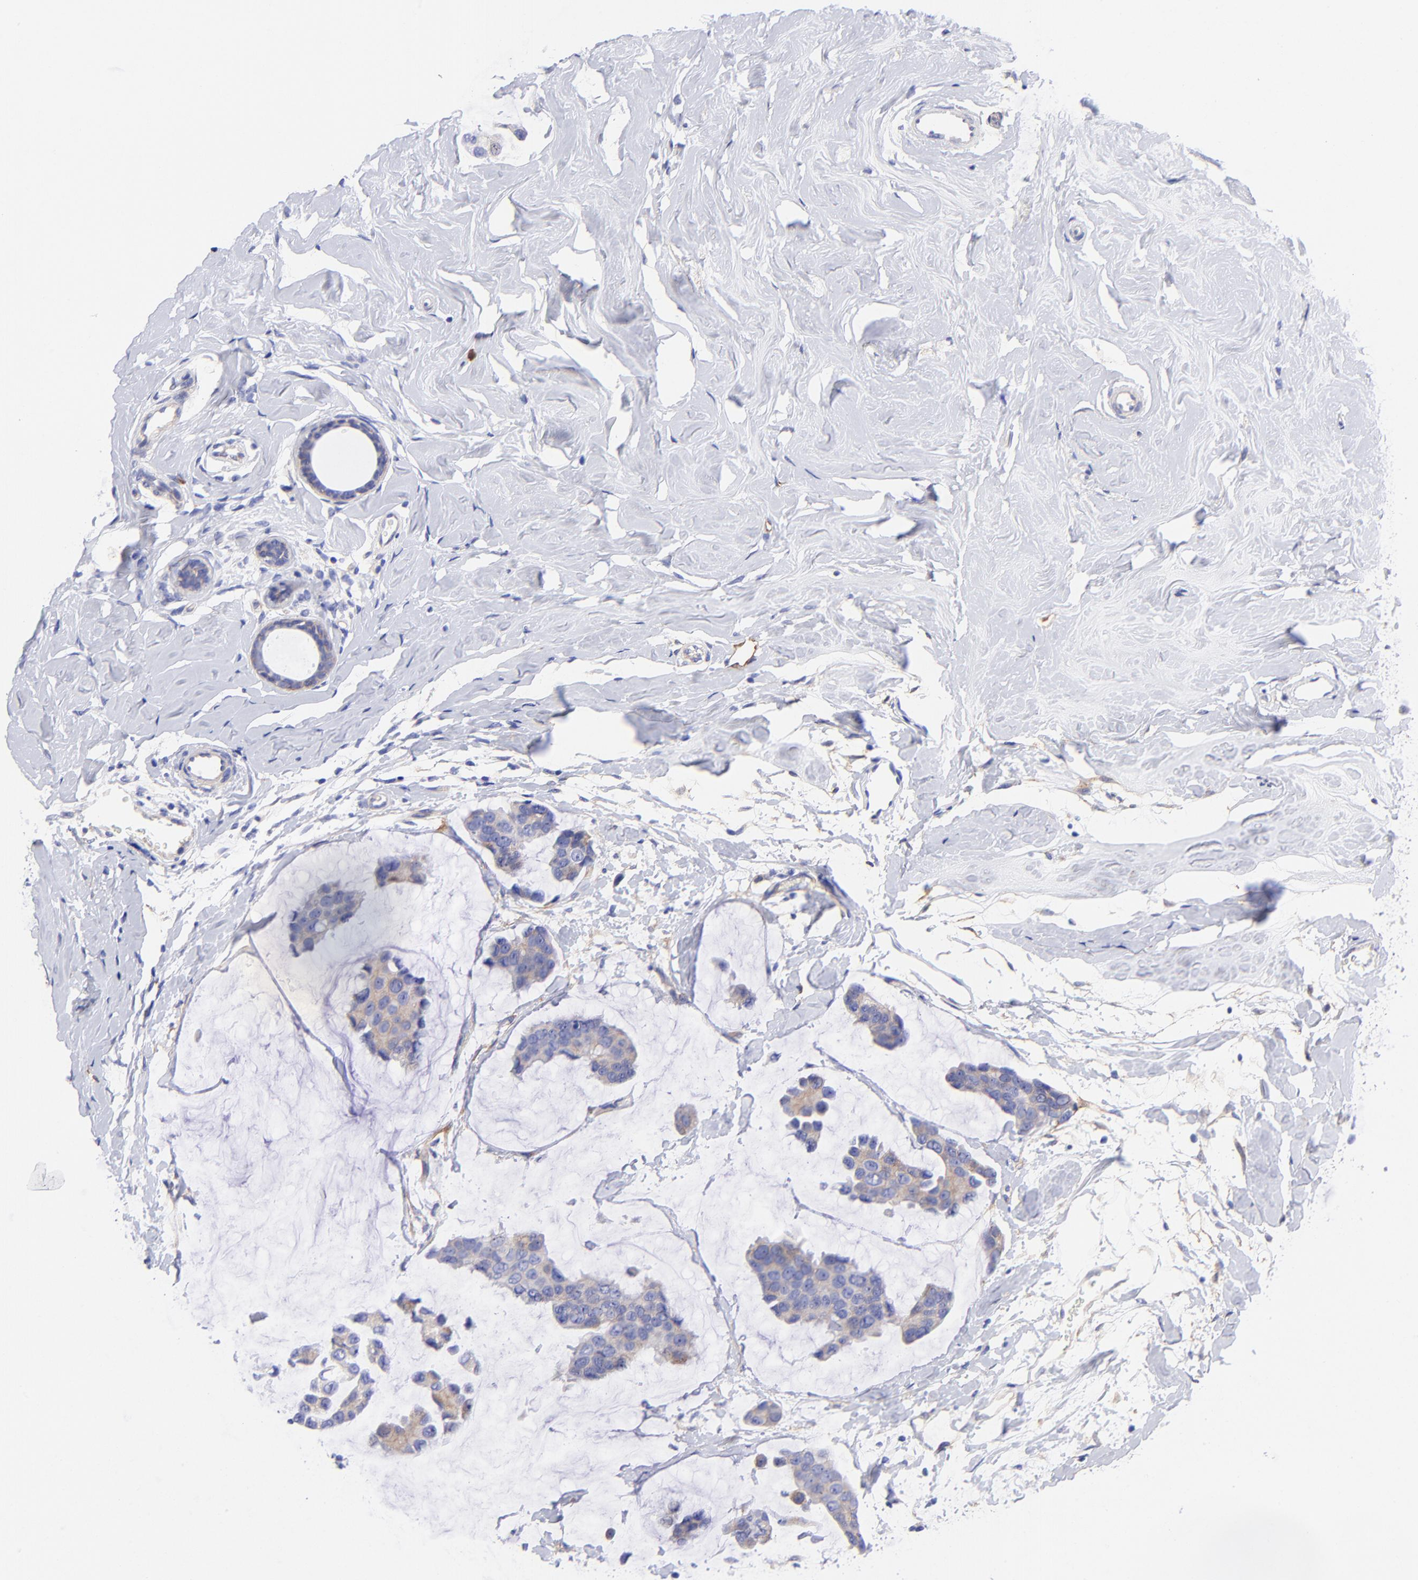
{"staining": {"intensity": "weak", "quantity": "25%-75%", "location": "cytoplasmic/membranous"}, "tissue": "breast cancer", "cell_type": "Tumor cells", "image_type": "cancer", "snomed": [{"axis": "morphology", "description": "Normal tissue, NOS"}, {"axis": "morphology", "description": "Duct carcinoma"}, {"axis": "topography", "description": "Breast"}], "caption": "High-power microscopy captured an IHC image of breast infiltrating ductal carcinoma, revealing weak cytoplasmic/membranous staining in about 25%-75% of tumor cells.", "gene": "PPFIBP1", "patient": {"sex": "female", "age": 50}}